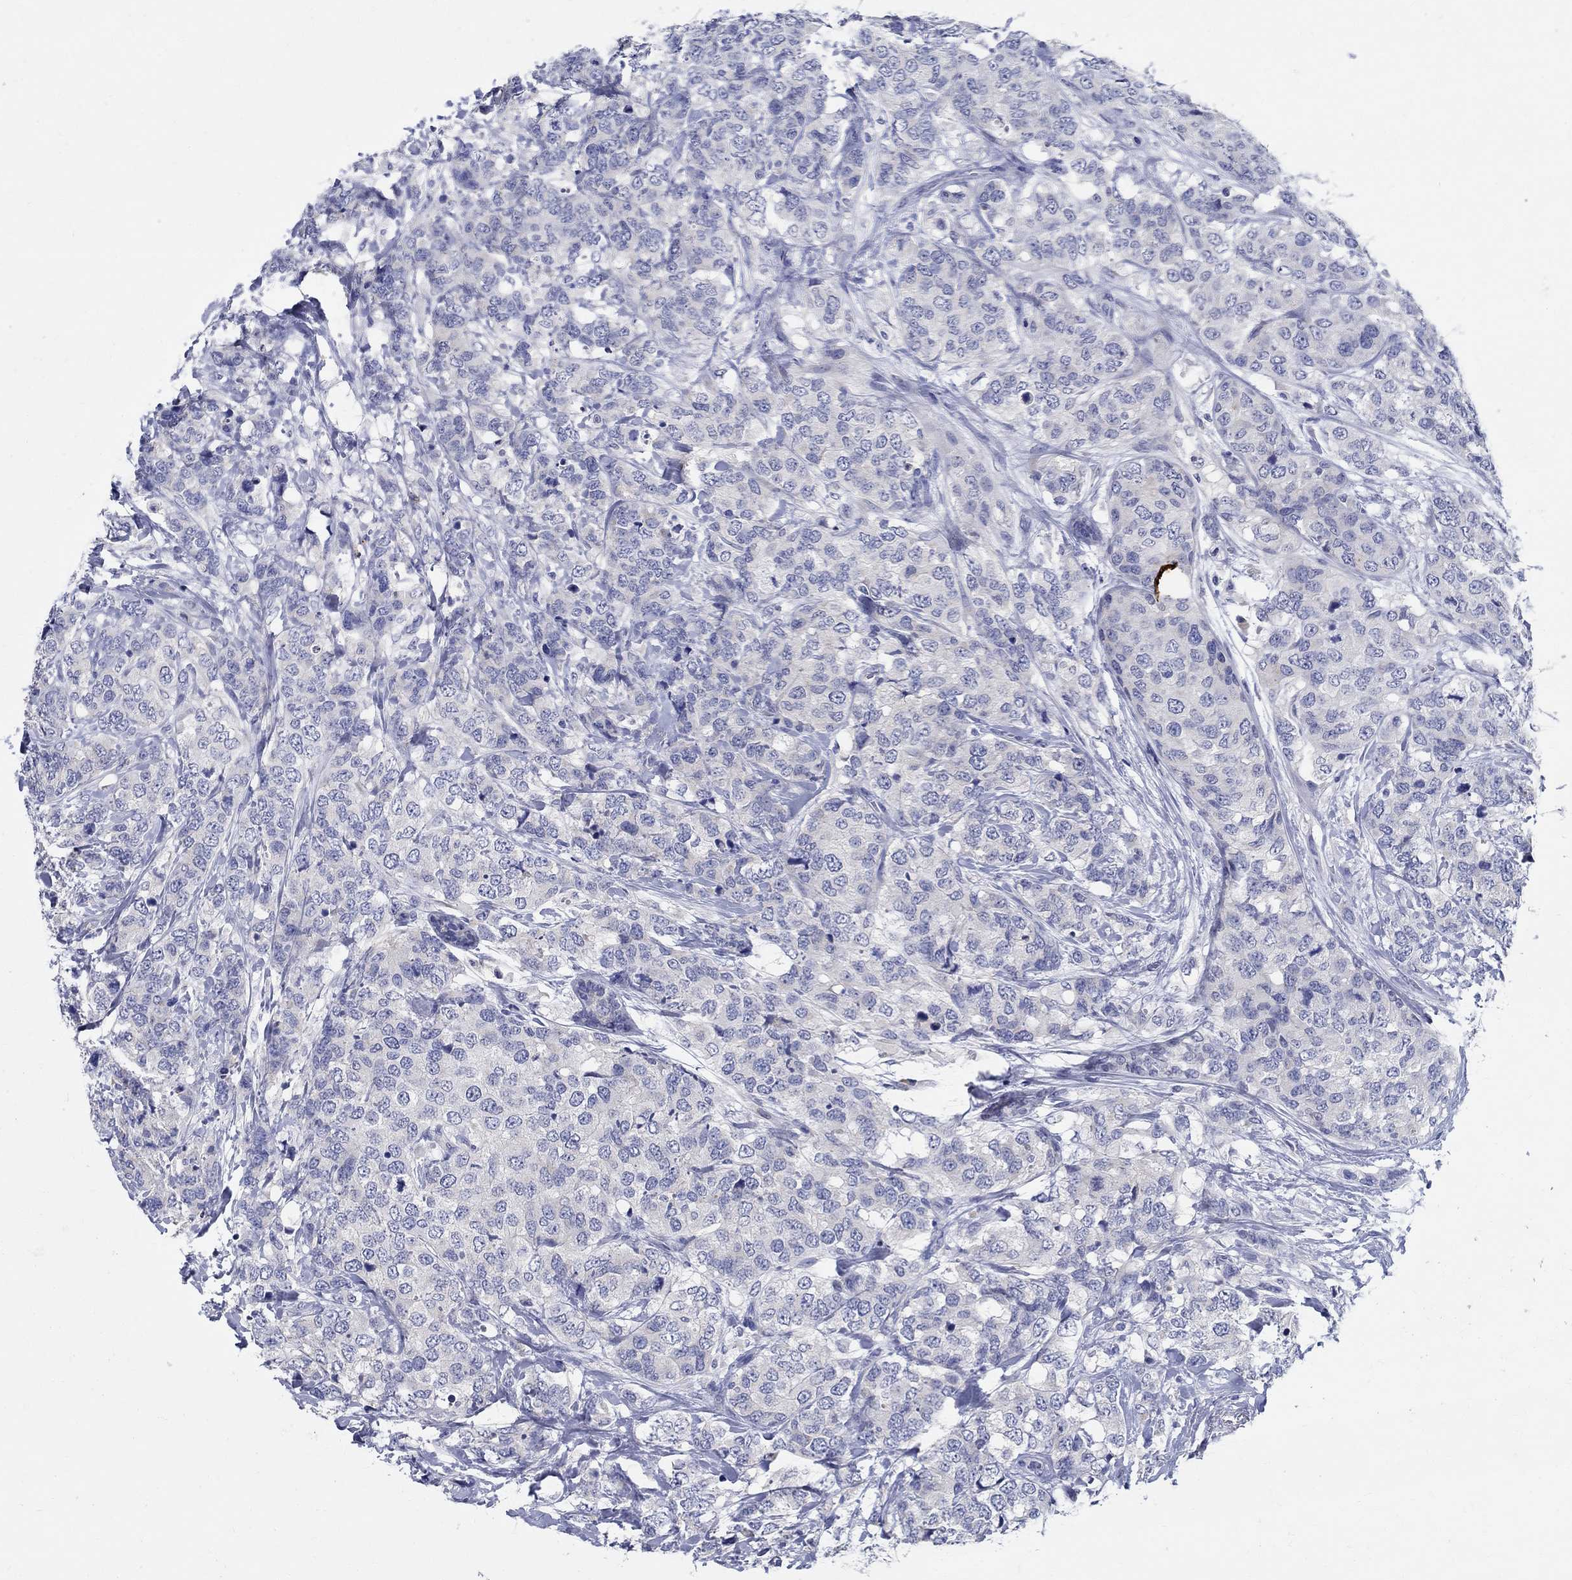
{"staining": {"intensity": "negative", "quantity": "none", "location": "none"}, "tissue": "breast cancer", "cell_type": "Tumor cells", "image_type": "cancer", "snomed": [{"axis": "morphology", "description": "Lobular carcinoma"}, {"axis": "topography", "description": "Breast"}], "caption": "DAB (3,3'-diaminobenzidine) immunohistochemical staining of lobular carcinoma (breast) displays no significant staining in tumor cells.", "gene": "CRYGD", "patient": {"sex": "female", "age": 59}}